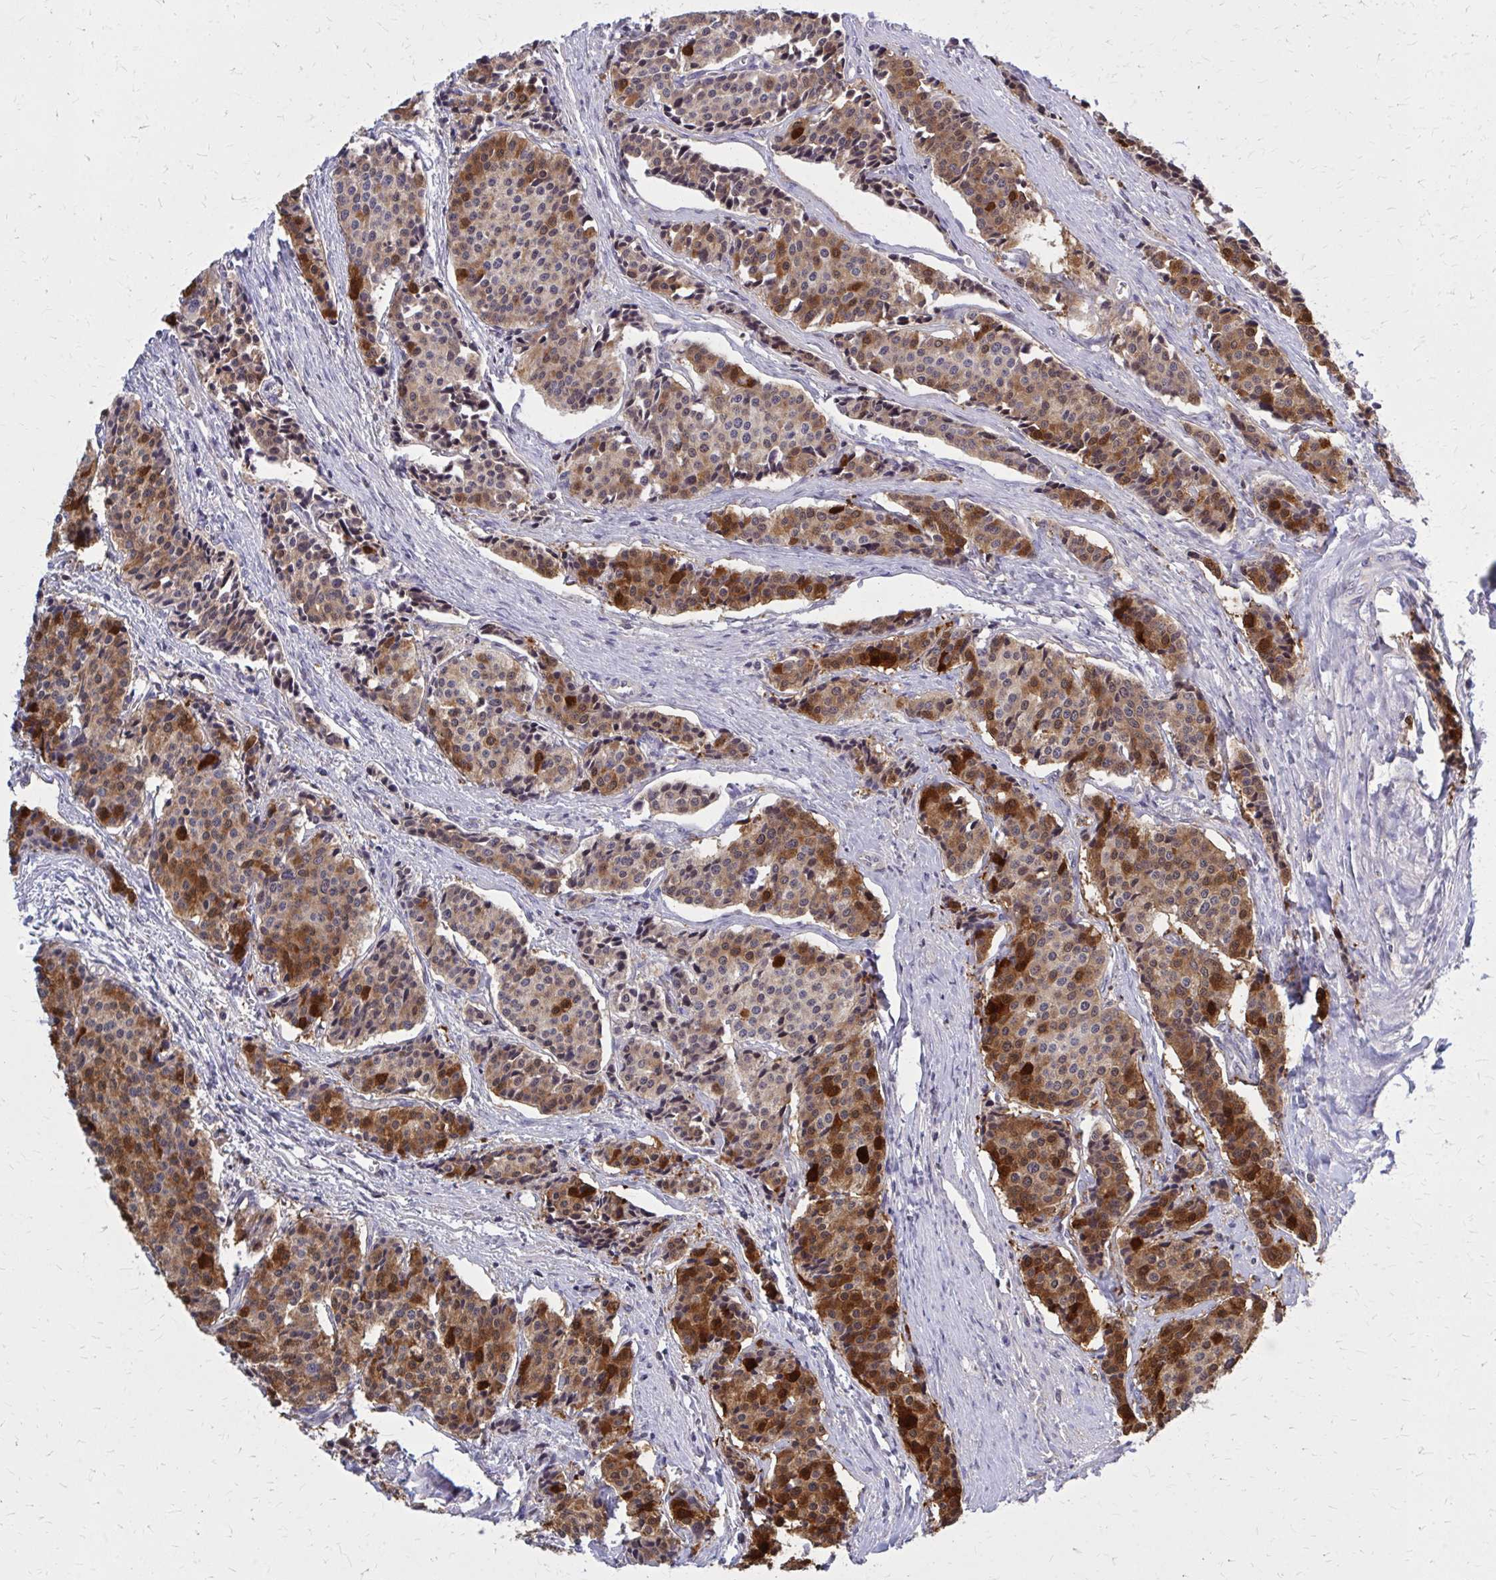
{"staining": {"intensity": "strong", "quantity": "25%-75%", "location": "cytoplasmic/membranous"}, "tissue": "carcinoid", "cell_type": "Tumor cells", "image_type": "cancer", "snomed": [{"axis": "morphology", "description": "Carcinoid, malignant, NOS"}, {"axis": "topography", "description": "Small intestine"}], "caption": "Protein staining demonstrates strong cytoplasmic/membranous staining in approximately 25%-75% of tumor cells in carcinoid.", "gene": "DBI", "patient": {"sex": "male", "age": 73}}